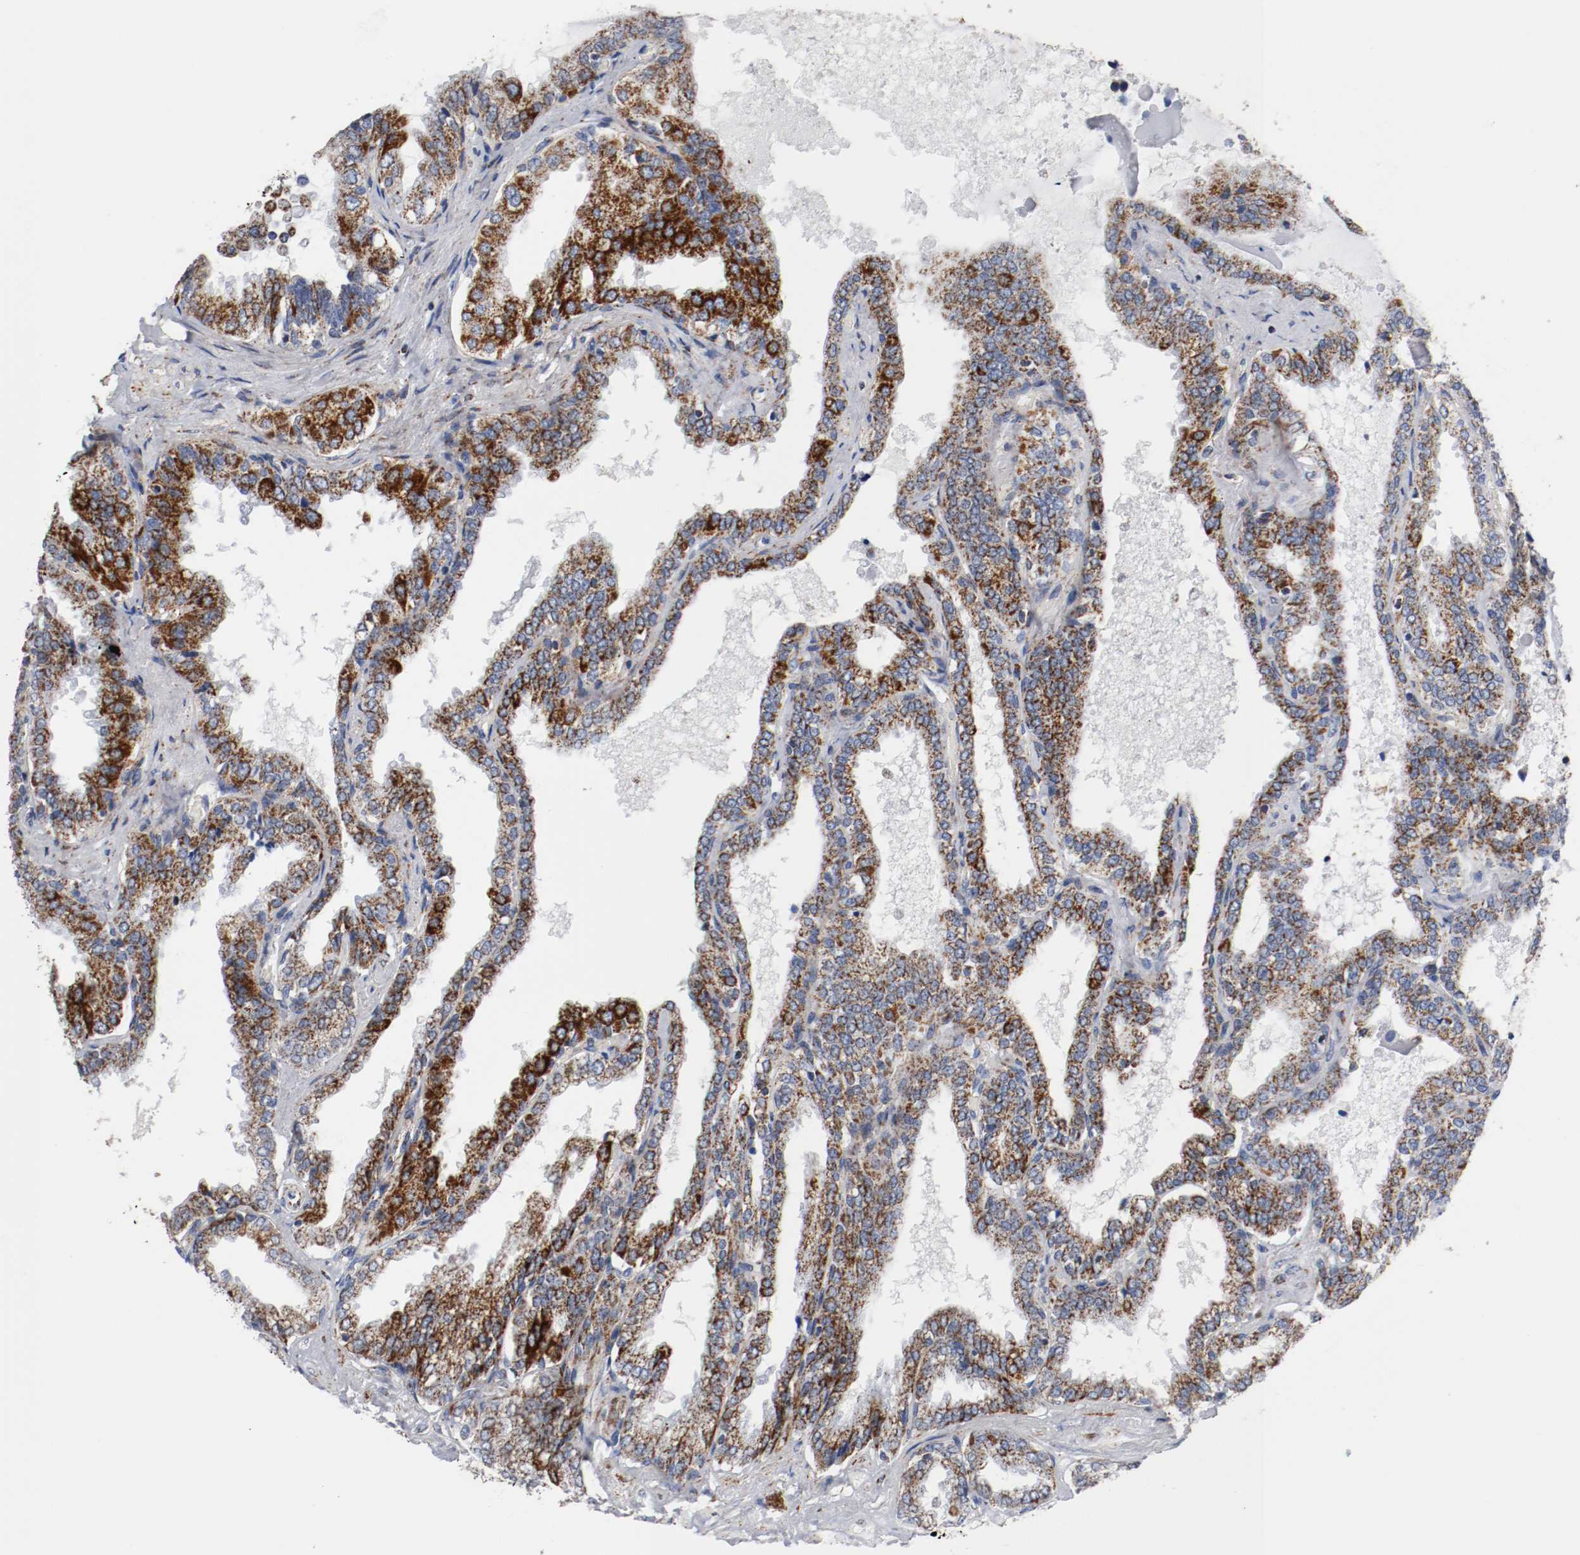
{"staining": {"intensity": "strong", "quantity": ">75%", "location": "cytoplasmic/membranous"}, "tissue": "seminal vesicle", "cell_type": "Glandular cells", "image_type": "normal", "snomed": [{"axis": "morphology", "description": "Normal tissue, NOS"}, {"axis": "topography", "description": "Seminal veicle"}], "caption": "Immunohistochemical staining of normal seminal vesicle demonstrates >75% levels of strong cytoplasmic/membranous protein staining in about >75% of glandular cells. Using DAB (3,3'-diaminobenzidine) (brown) and hematoxylin (blue) stains, captured at high magnification using brightfield microscopy.", "gene": "TUBD1", "patient": {"sex": "male", "age": 46}}